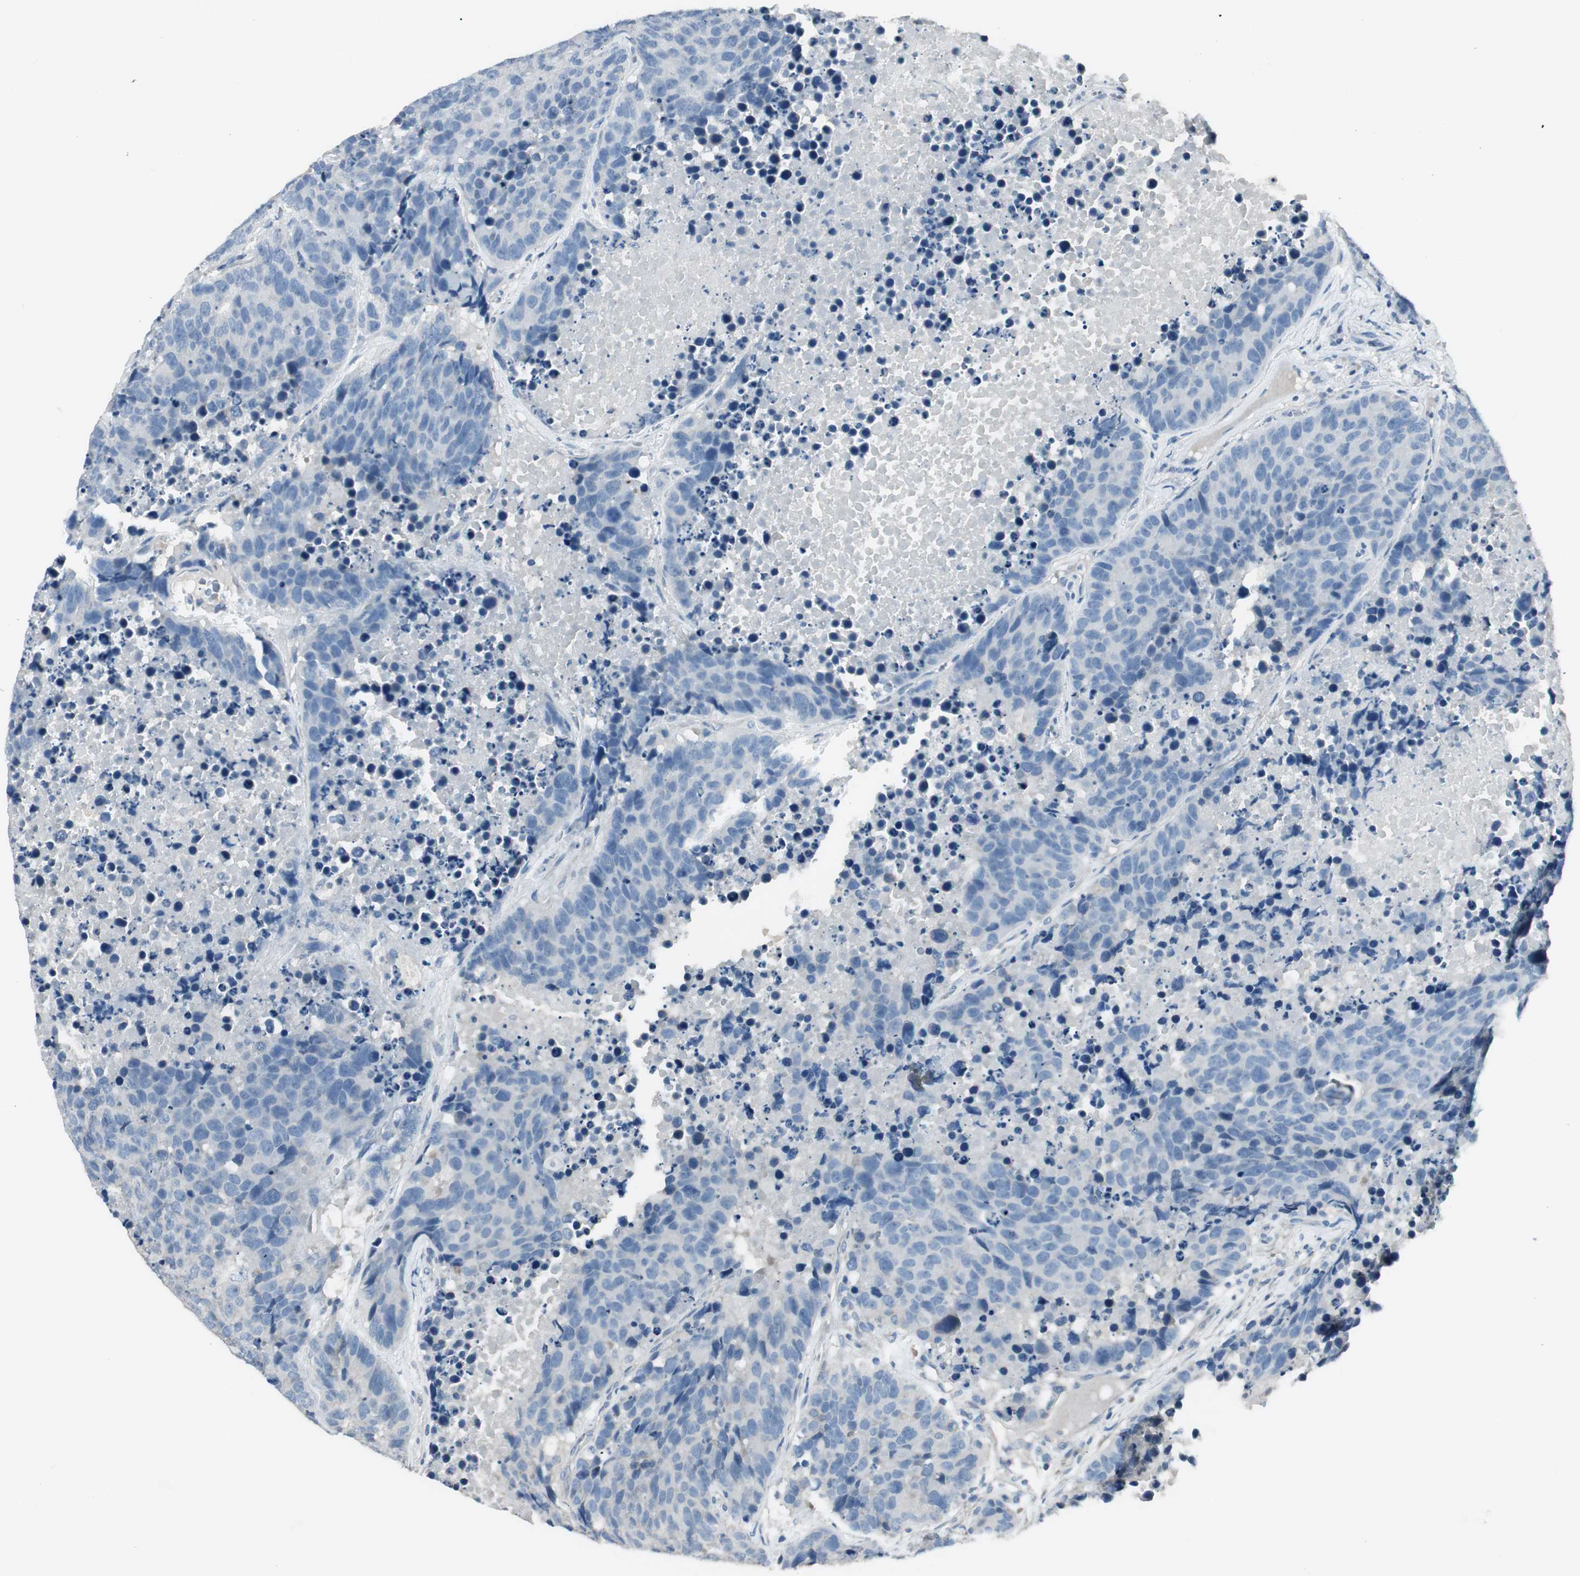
{"staining": {"intensity": "negative", "quantity": "none", "location": "none"}, "tissue": "carcinoid", "cell_type": "Tumor cells", "image_type": "cancer", "snomed": [{"axis": "morphology", "description": "Carcinoid, malignant, NOS"}, {"axis": "topography", "description": "Lung"}], "caption": "IHC micrograph of carcinoid stained for a protein (brown), which shows no expression in tumor cells.", "gene": "EVA1A", "patient": {"sex": "male", "age": 60}}